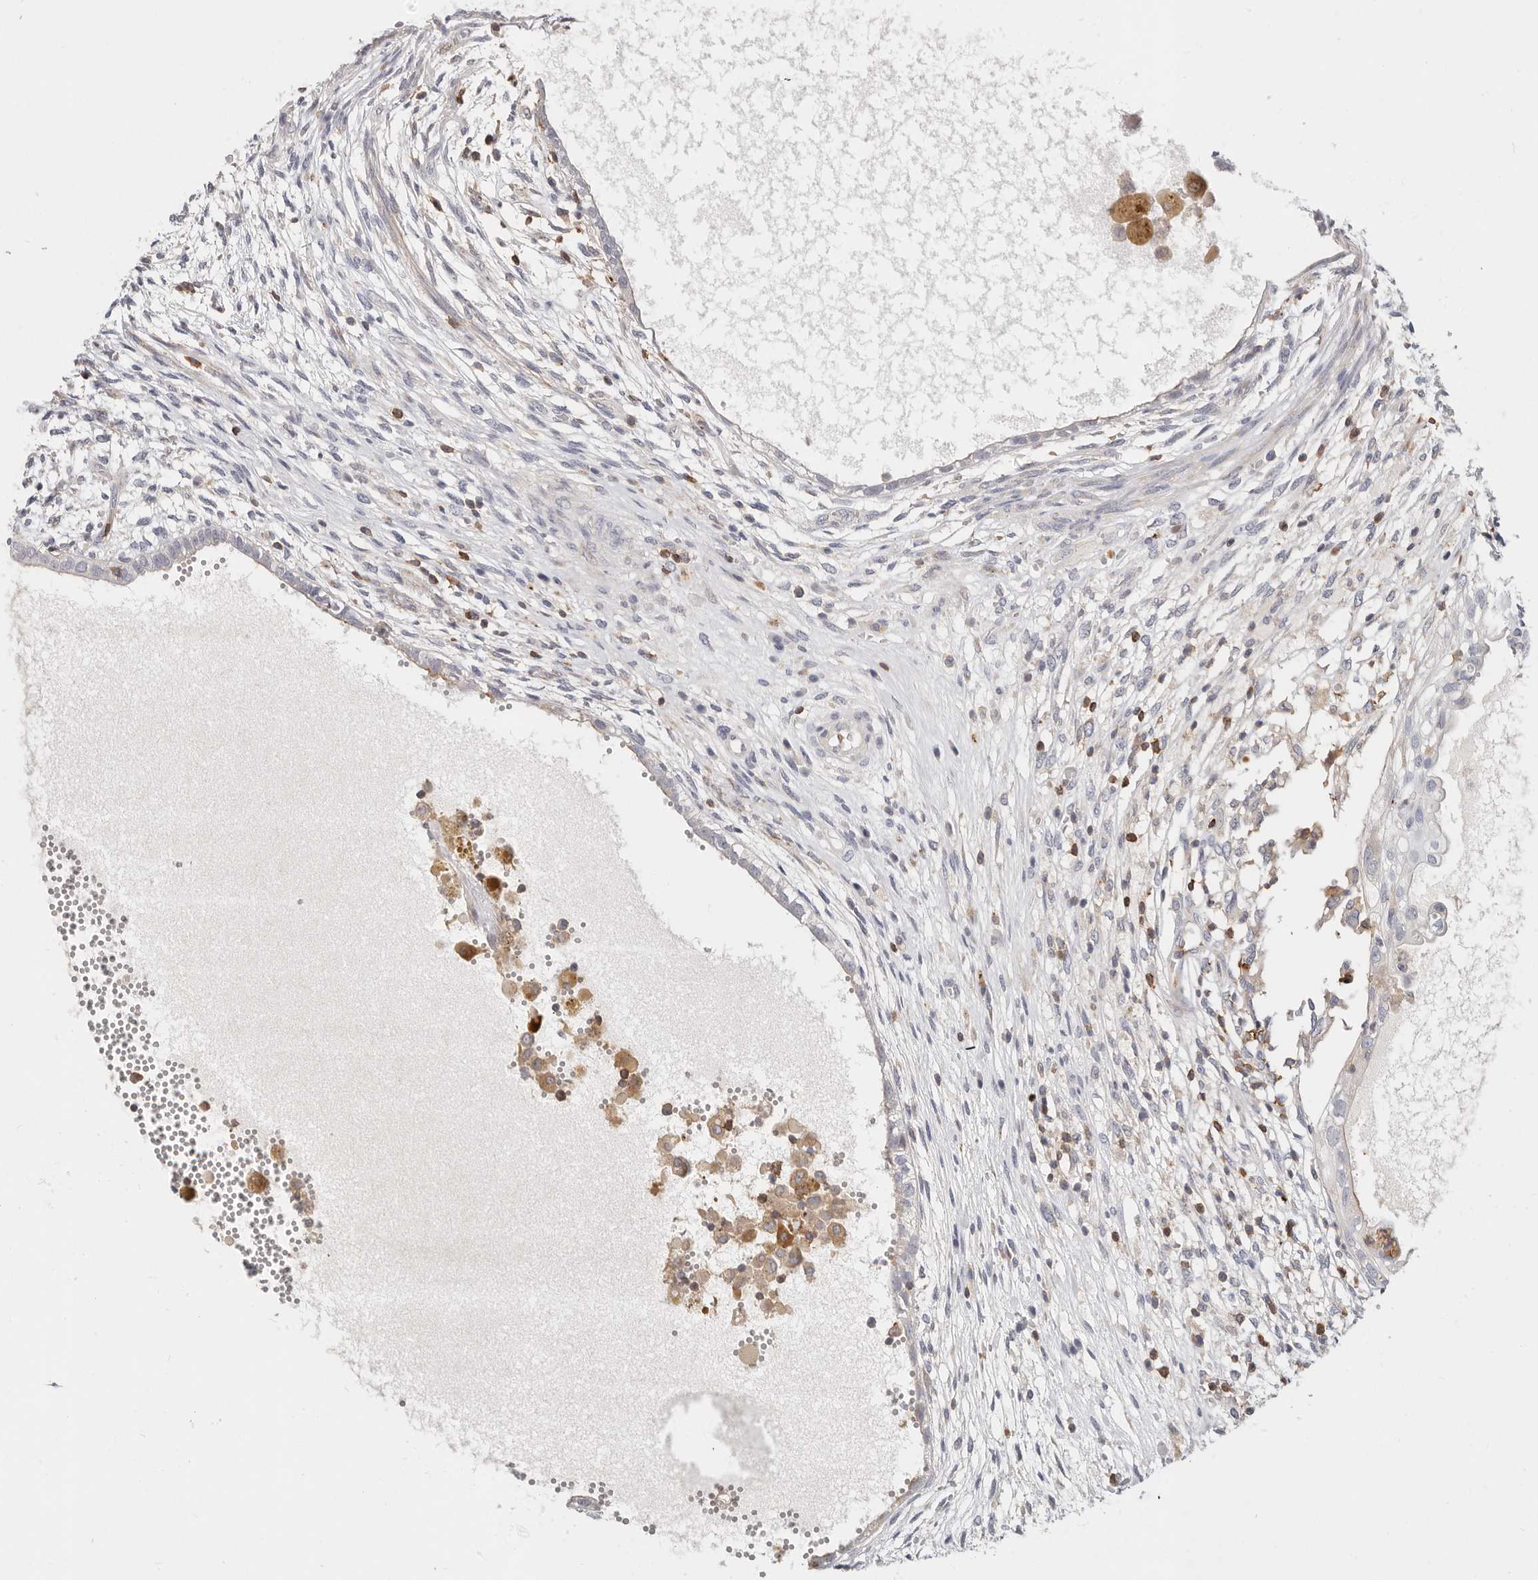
{"staining": {"intensity": "negative", "quantity": "none", "location": "none"}, "tissue": "testis cancer", "cell_type": "Tumor cells", "image_type": "cancer", "snomed": [{"axis": "morphology", "description": "Carcinoma, Embryonal, NOS"}, {"axis": "topography", "description": "Testis"}], "caption": "The immunohistochemistry (IHC) photomicrograph has no significant positivity in tumor cells of testis cancer (embryonal carcinoma) tissue.", "gene": "TMEM63B", "patient": {"sex": "male", "age": 26}}